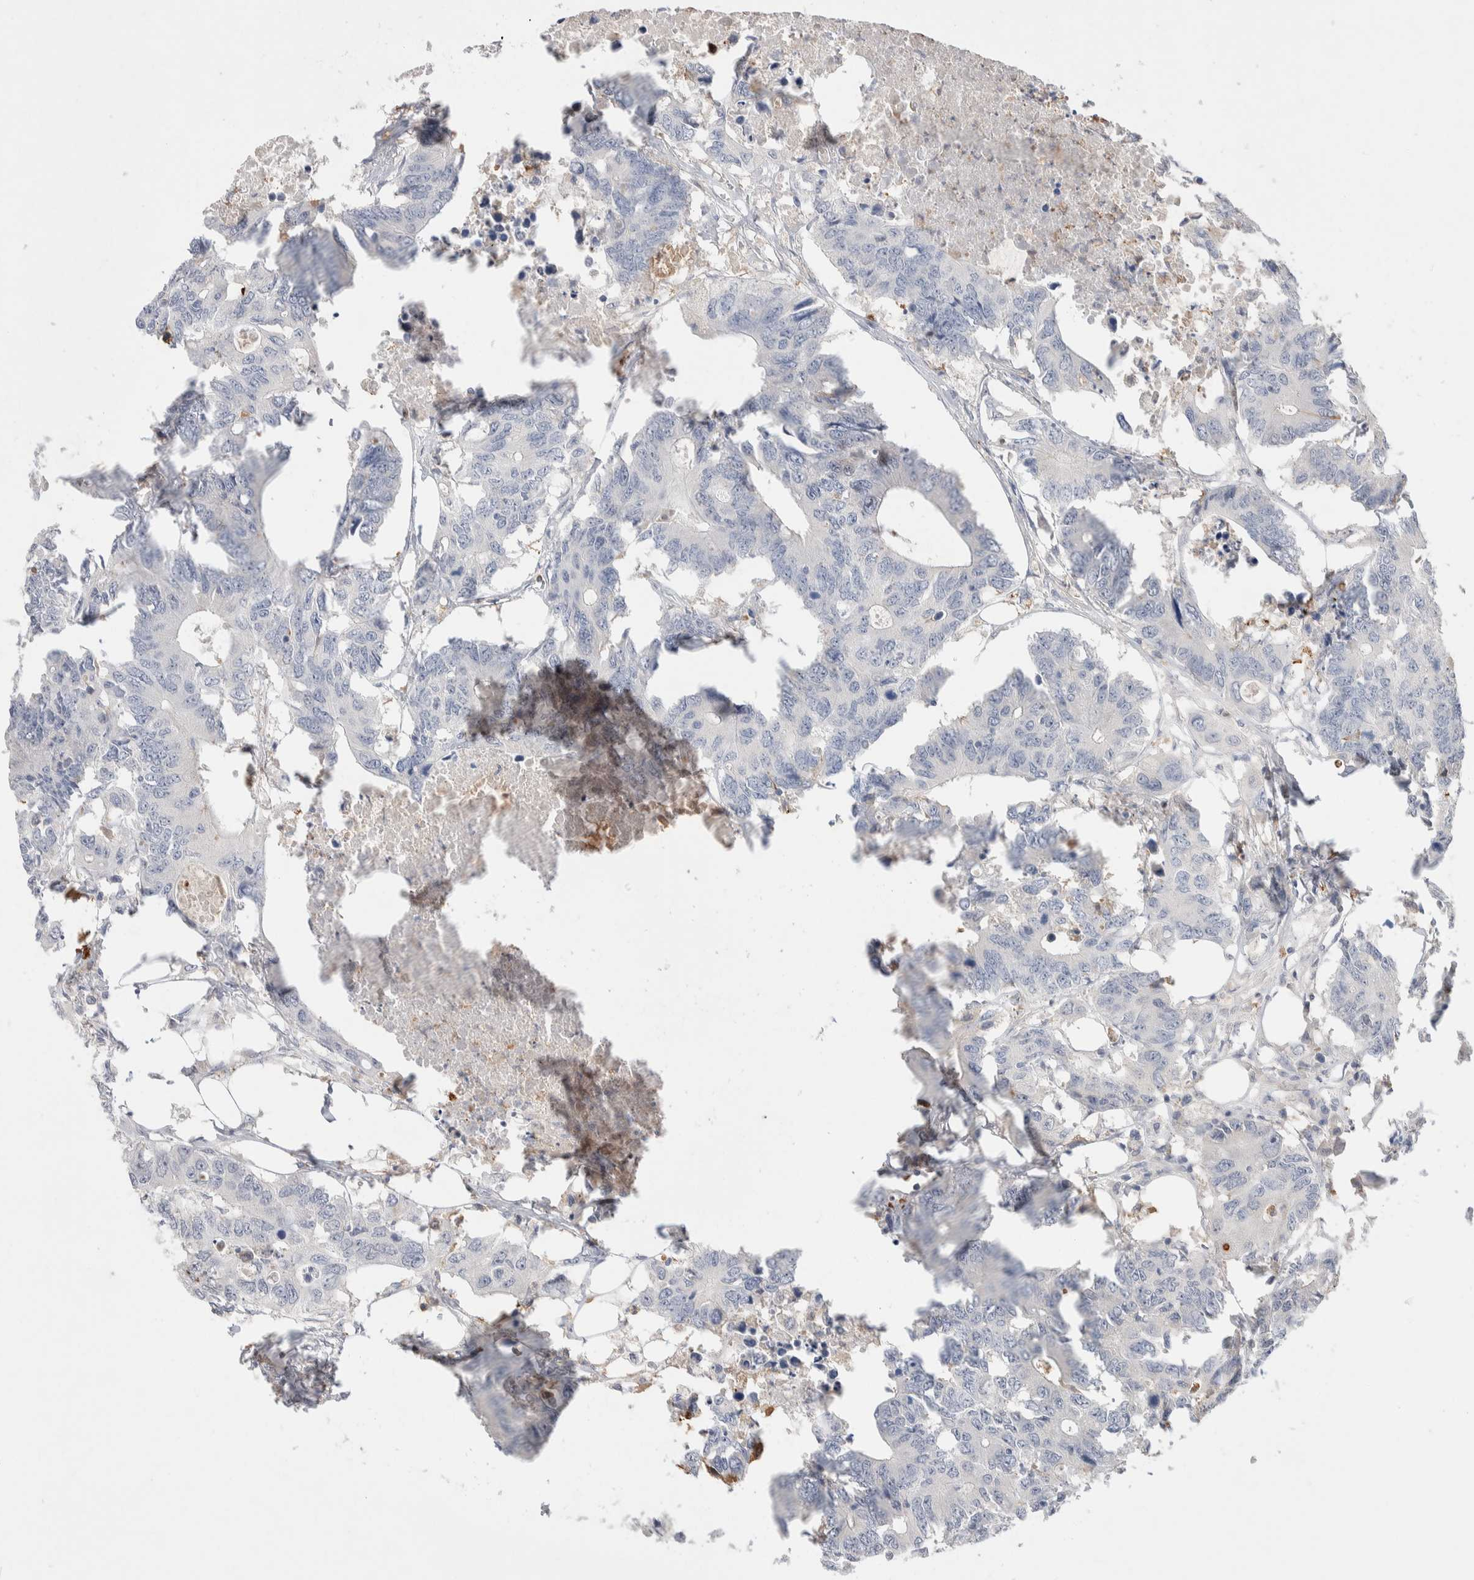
{"staining": {"intensity": "negative", "quantity": "none", "location": "none"}, "tissue": "colorectal cancer", "cell_type": "Tumor cells", "image_type": "cancer", "snomed": [{"axis": "morphology", "description": "Adenocarcinoma, NOS"}, {"axis": "topography", "description": "Colon"}], "caption": "An immunohistochemistry (IHC) micrograph of colorectal cancer is shown. There is no staining in tumor cells of colorectal cancer.", "gene": "FFAR2", "patient": {"sex": "male", "age": 71}}